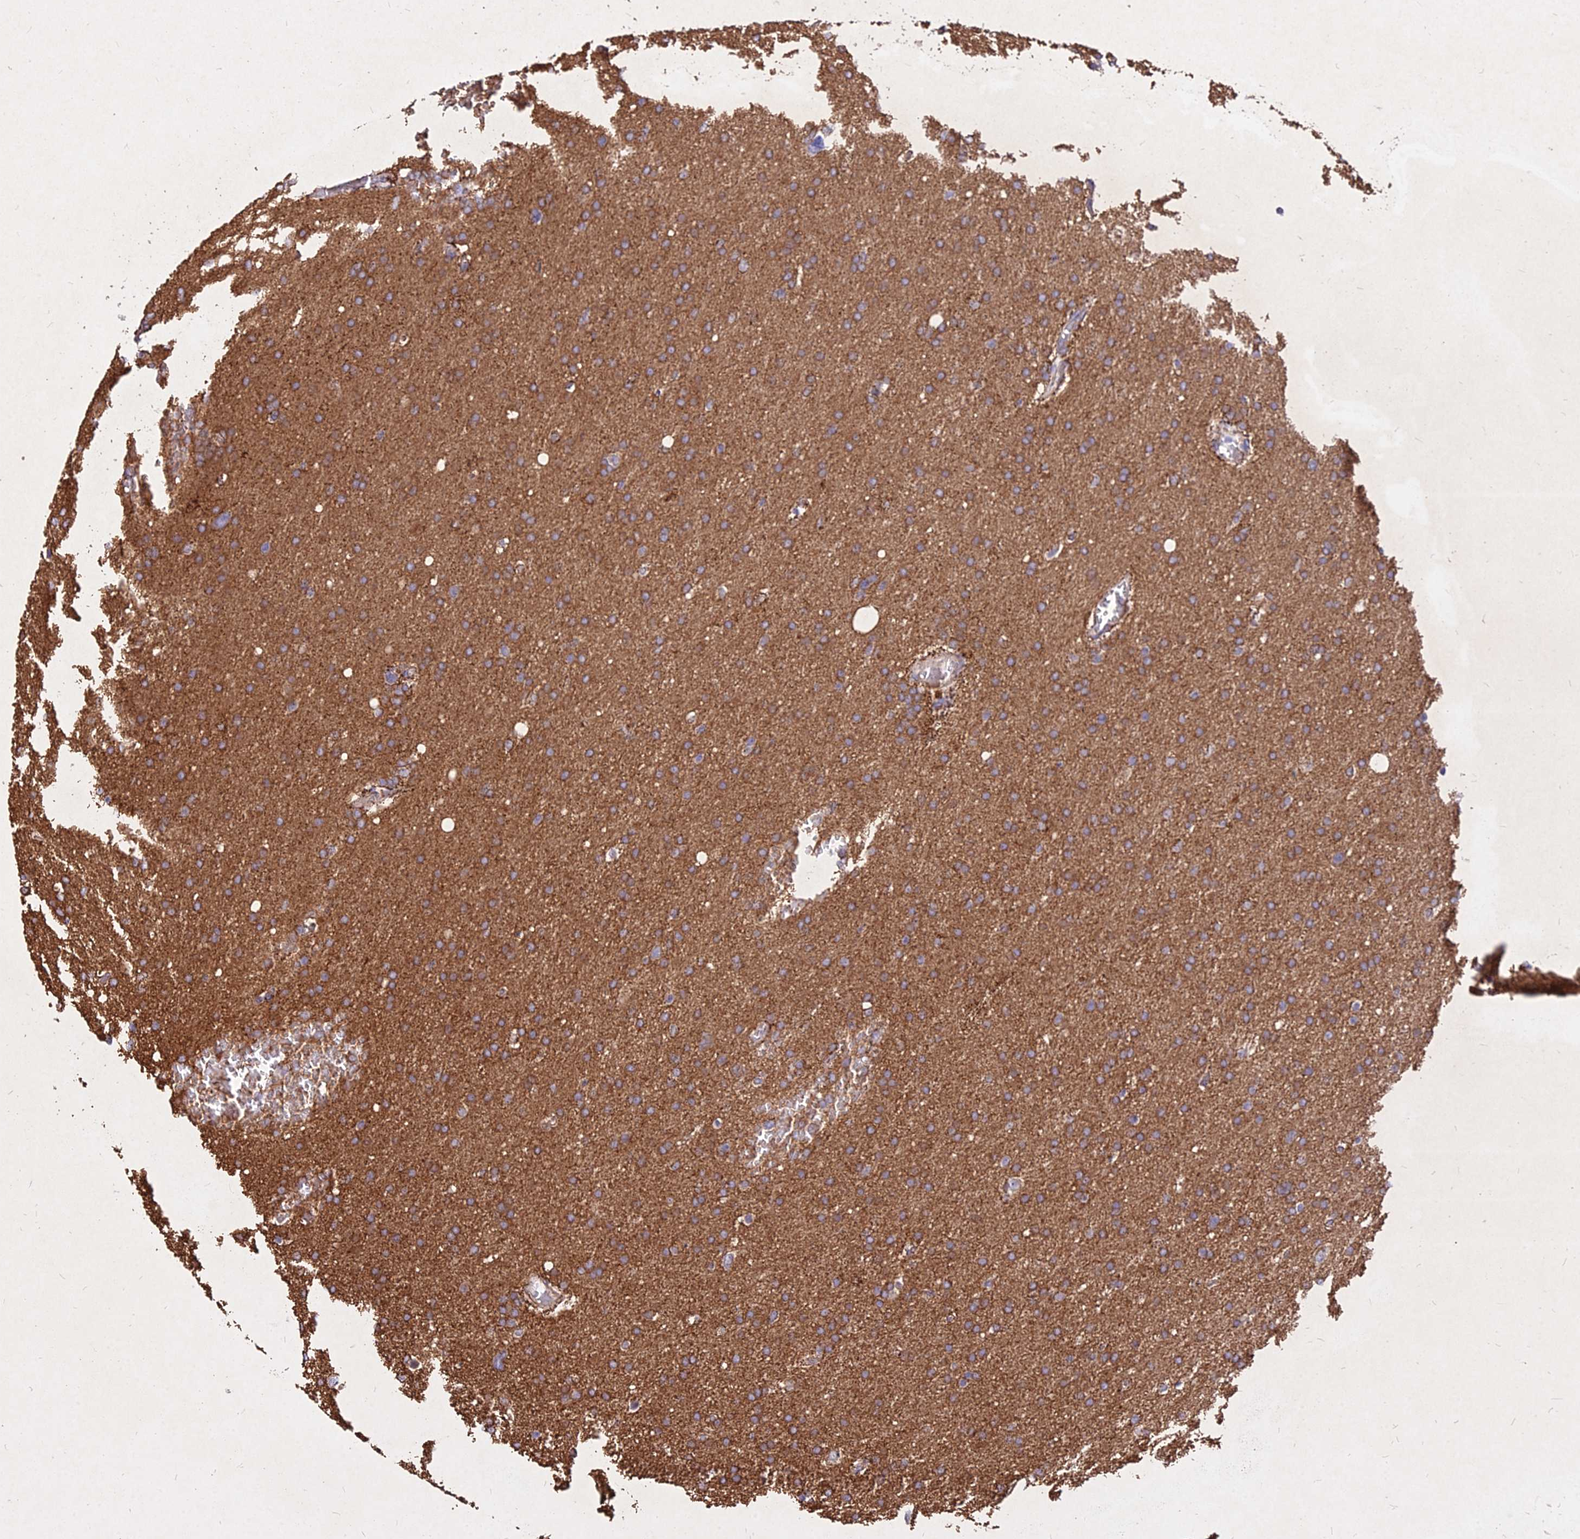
{"staining": {"intensity": "moderate", "quantity": ">75%", "location": "cytoplasmic/membranous"}, "tissue": "glioma", "cell_type": "Tumor cells", "image_type": "cancer", "snomed": [{"axis": "morphology", "description": "Glioma, malignant, High grade"}, {"axis": "topography", "description": "Cerebral cortex"}], "caption": "Glioma tissue exhibits moderate cytoplasmic/membranous expression in about >75% of tumor cells", "gene": "SKA1", "patient": {"sex": "female", "age": 36}}